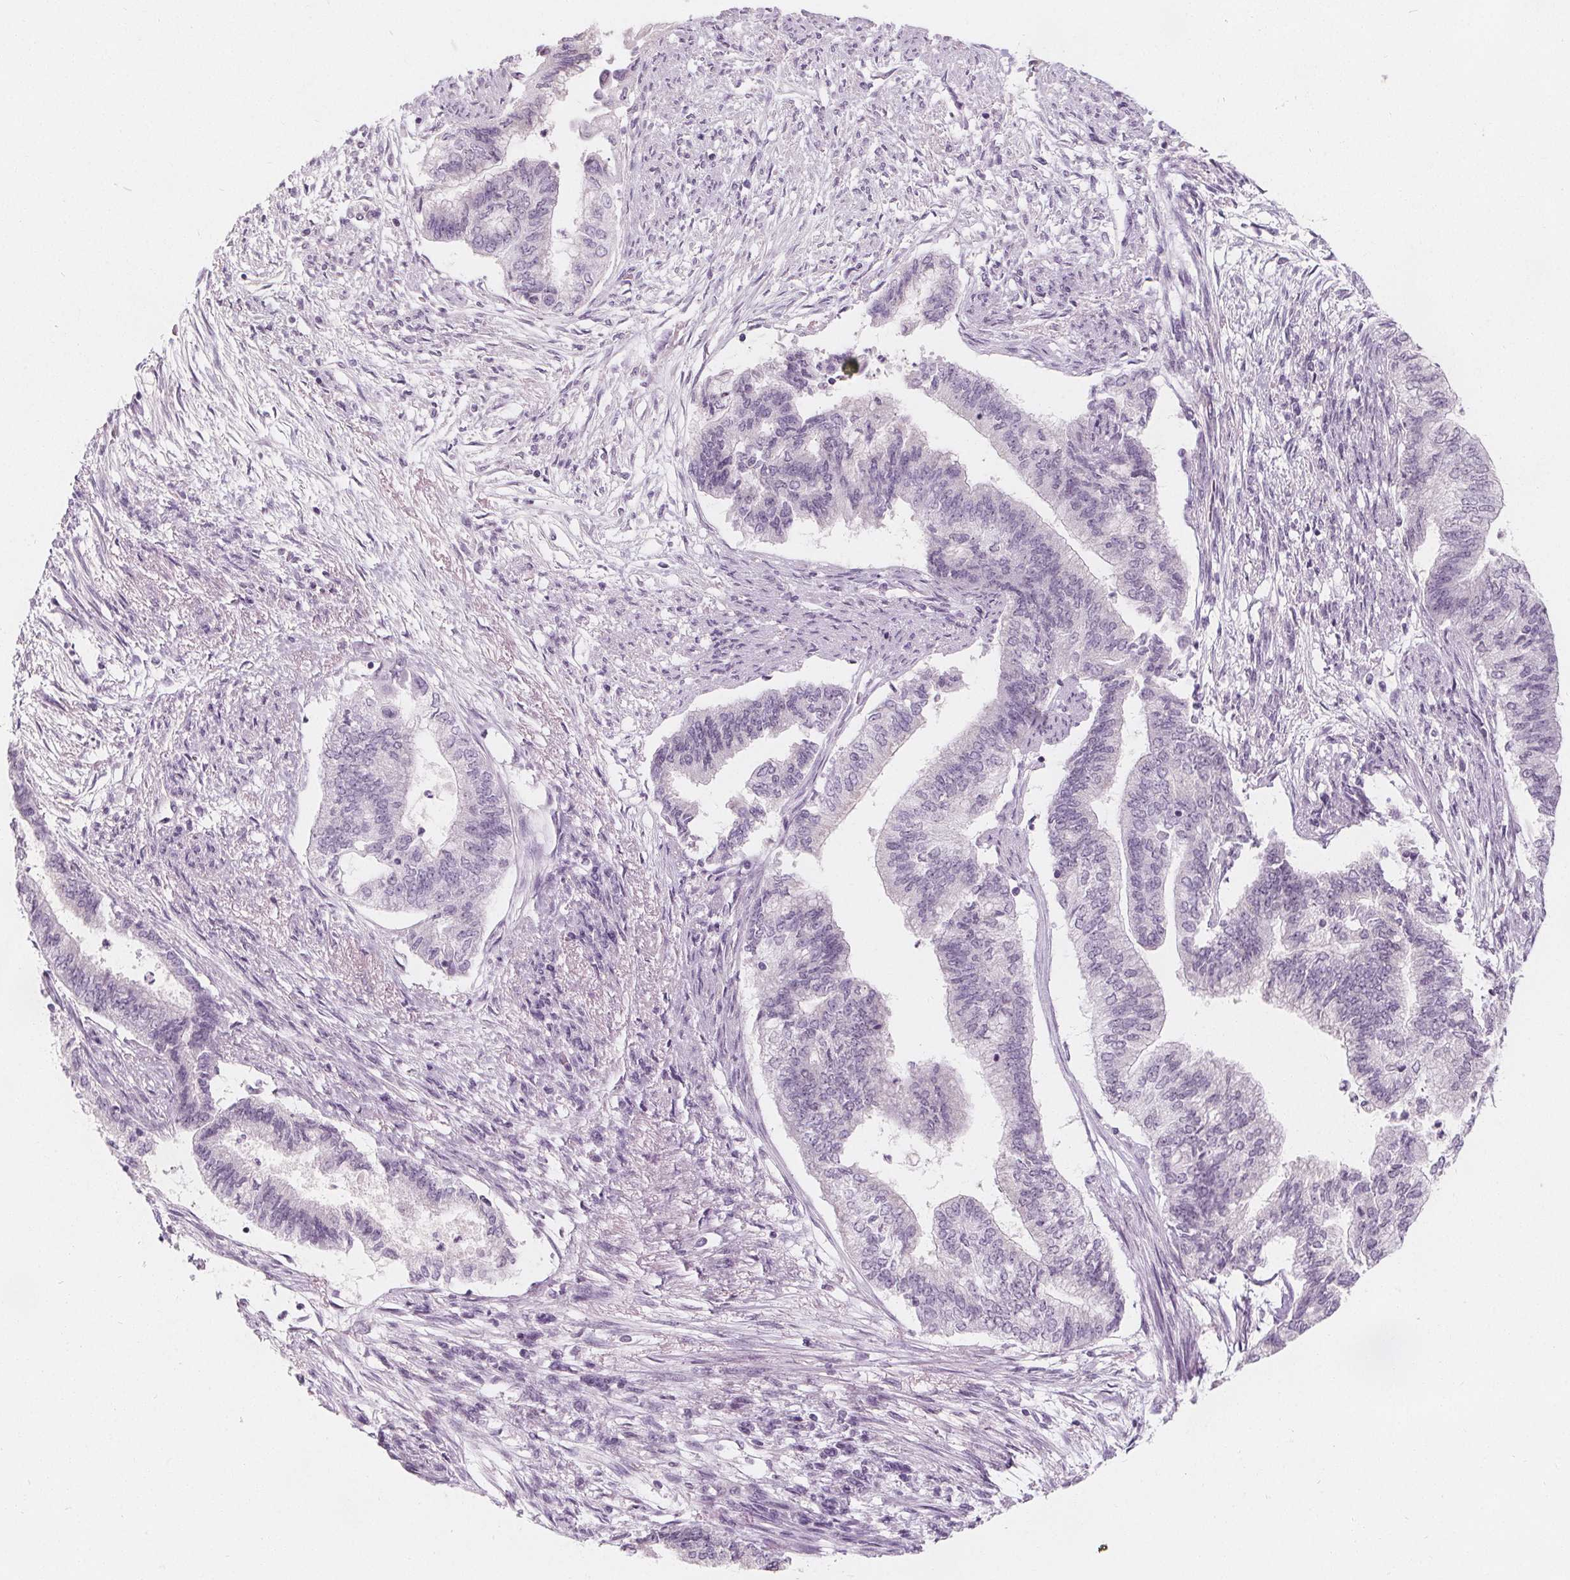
{"staining": {"intensity": "moderate", "quantity": "<25%", "location": "nuclear"}, "tissue": "endometrial cancer", "cell_type": "Tumor cells", "image_type": "cancer", "snomed": [{"axis": "morphology", "description": "Adenocarcinoma, NOS"}, {"axis": "topography", "description": "Endometrium"}], "caption": "Tumor cells exhibit moderate nuclear positivity in approximately <25% of cells in endometrial cancer.", "gene": "DBX2", "patient": {"sex": "female", "age": 65}}